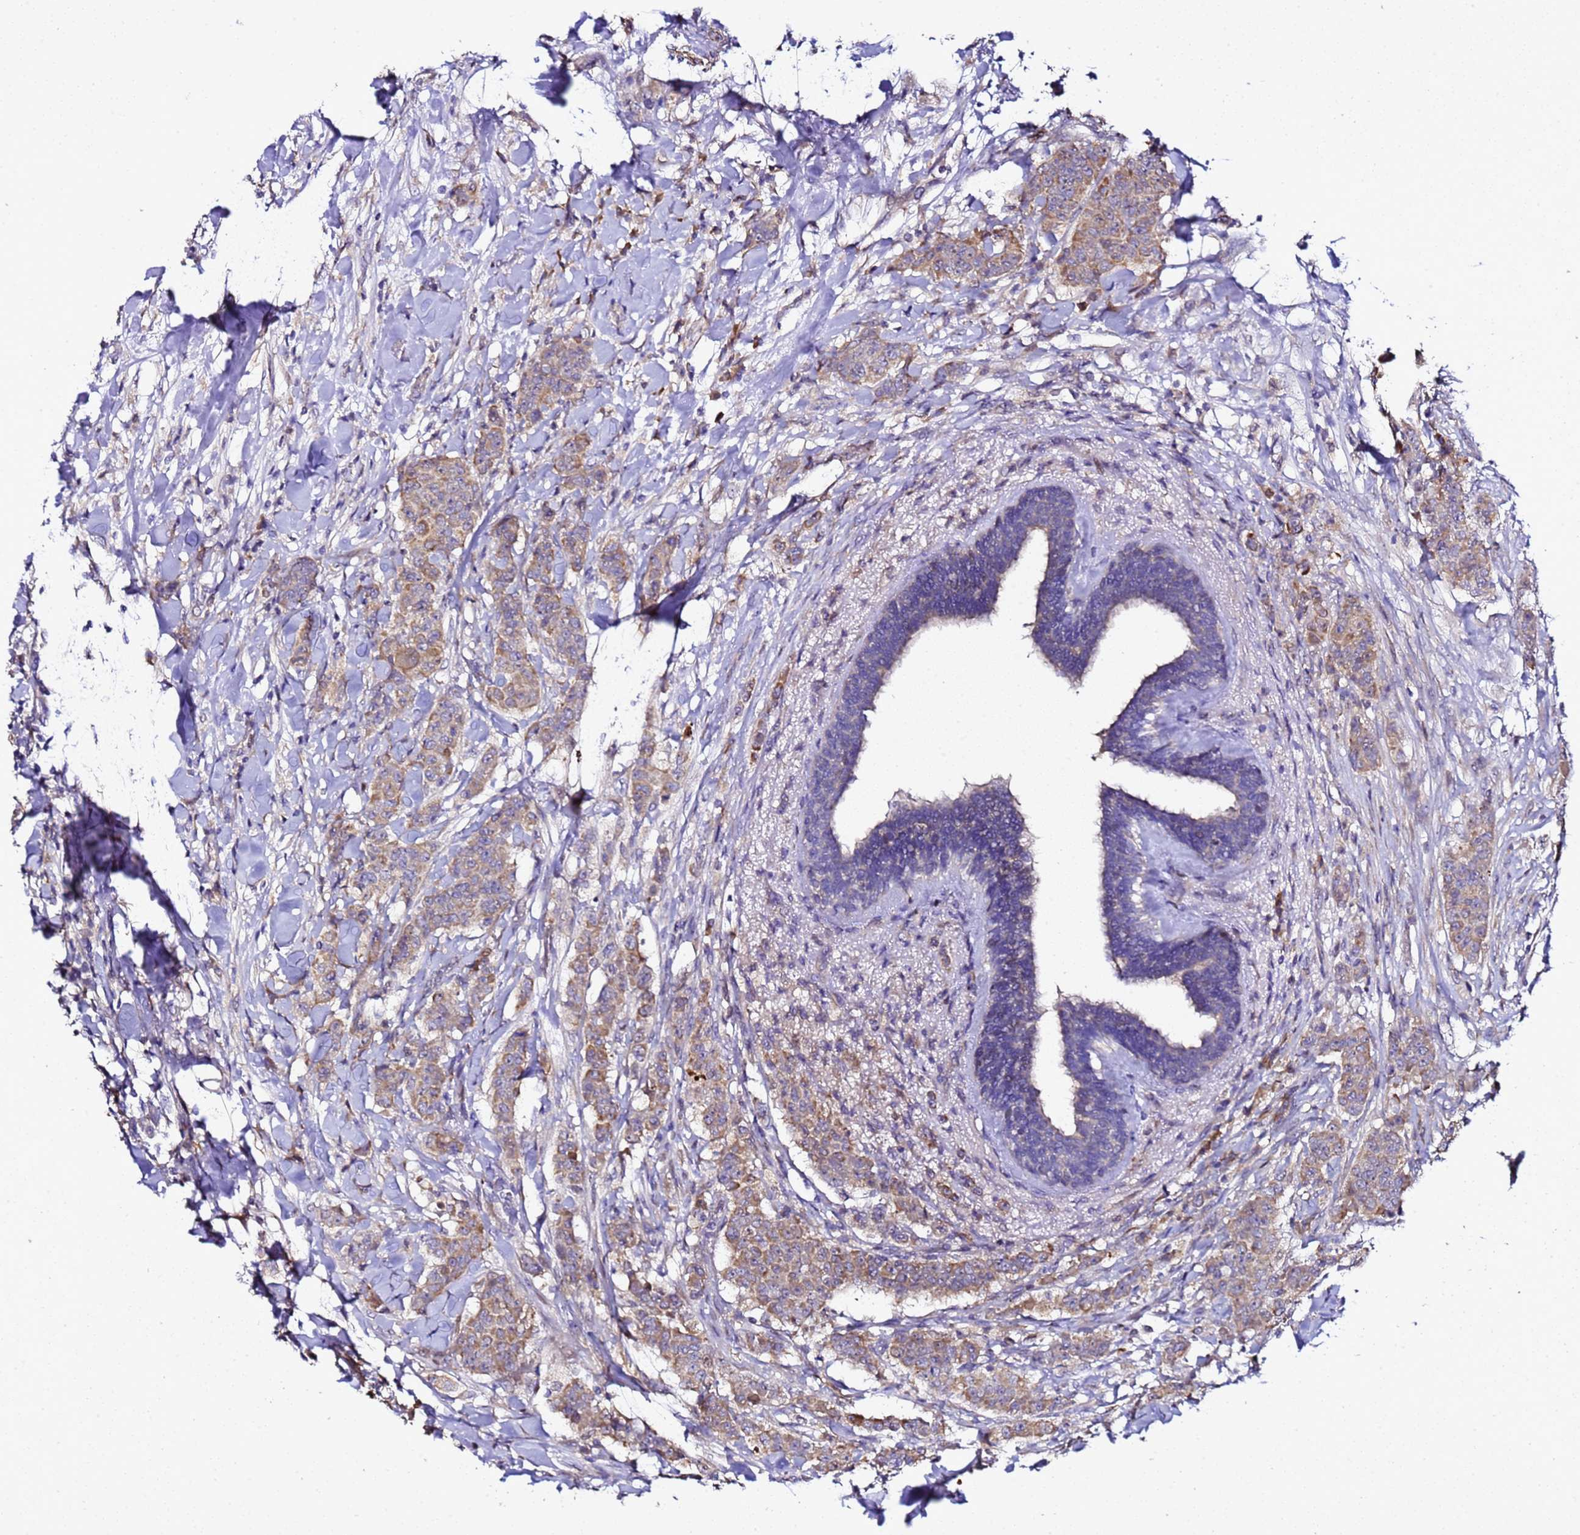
{"staining": {"intensity": "moderate", "quantity": ">75%", "location": "cytoplasmic/membranous"}, "tissue": "breast cancer", "cell_type": "Tumor cells", "image_type": "cancer", "snomed": [{"axis": "morphology", "description": "Duct carcinoma"}, {"axis": "topography", "description": "Breast"}], "caption": "Breast cancer (infiltrating ductal carcinoma) stained with IHC shows moderate cytoplasmic/membranous staining in approximately >75% of tumor cells.", "gene": "ALG3", "patient": {"sex": "female", "age": 40}}